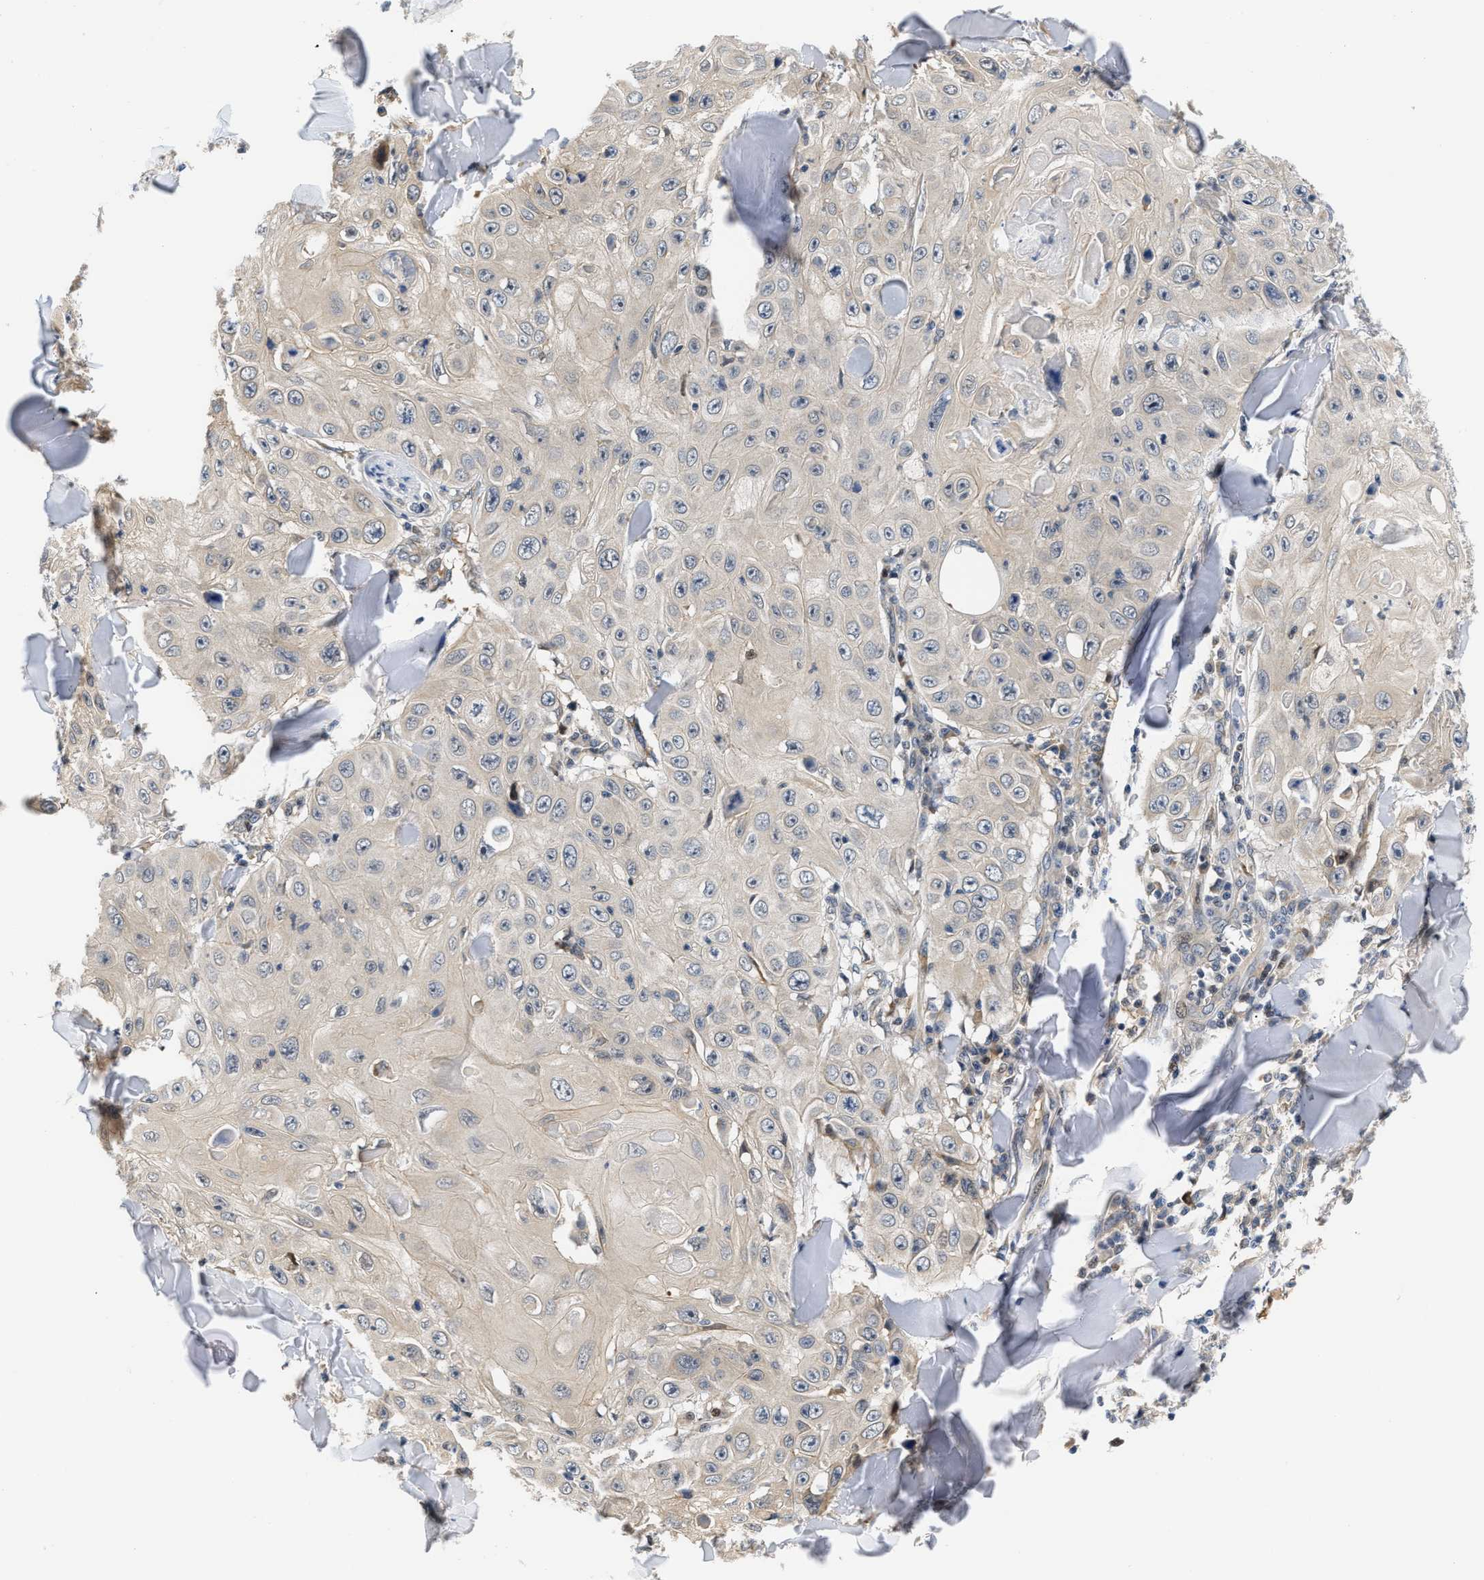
{"staining": {"intensity": "weak", "quantity": "25%-75%", "location": "cytoplasmic/membranous"}, "tissue": "skin cancer", "cell_type": "Tumor cells", "image_type": "cancer", "snomed": [{"axis": "morphology", "description": "Squamous cell carcinoma, NOS"}, {"axis": "topography", "description": "Skin"}], "caption": "Protein analysis of skin cancer tissue exhibits weak cytoplasmic/membranous staining in about 25%-75% of tumor cells. (IHC, brightfield microscopy, high magnification).", "gene": "TNIP2", "patient": {"sex": "male", "age": 86}}